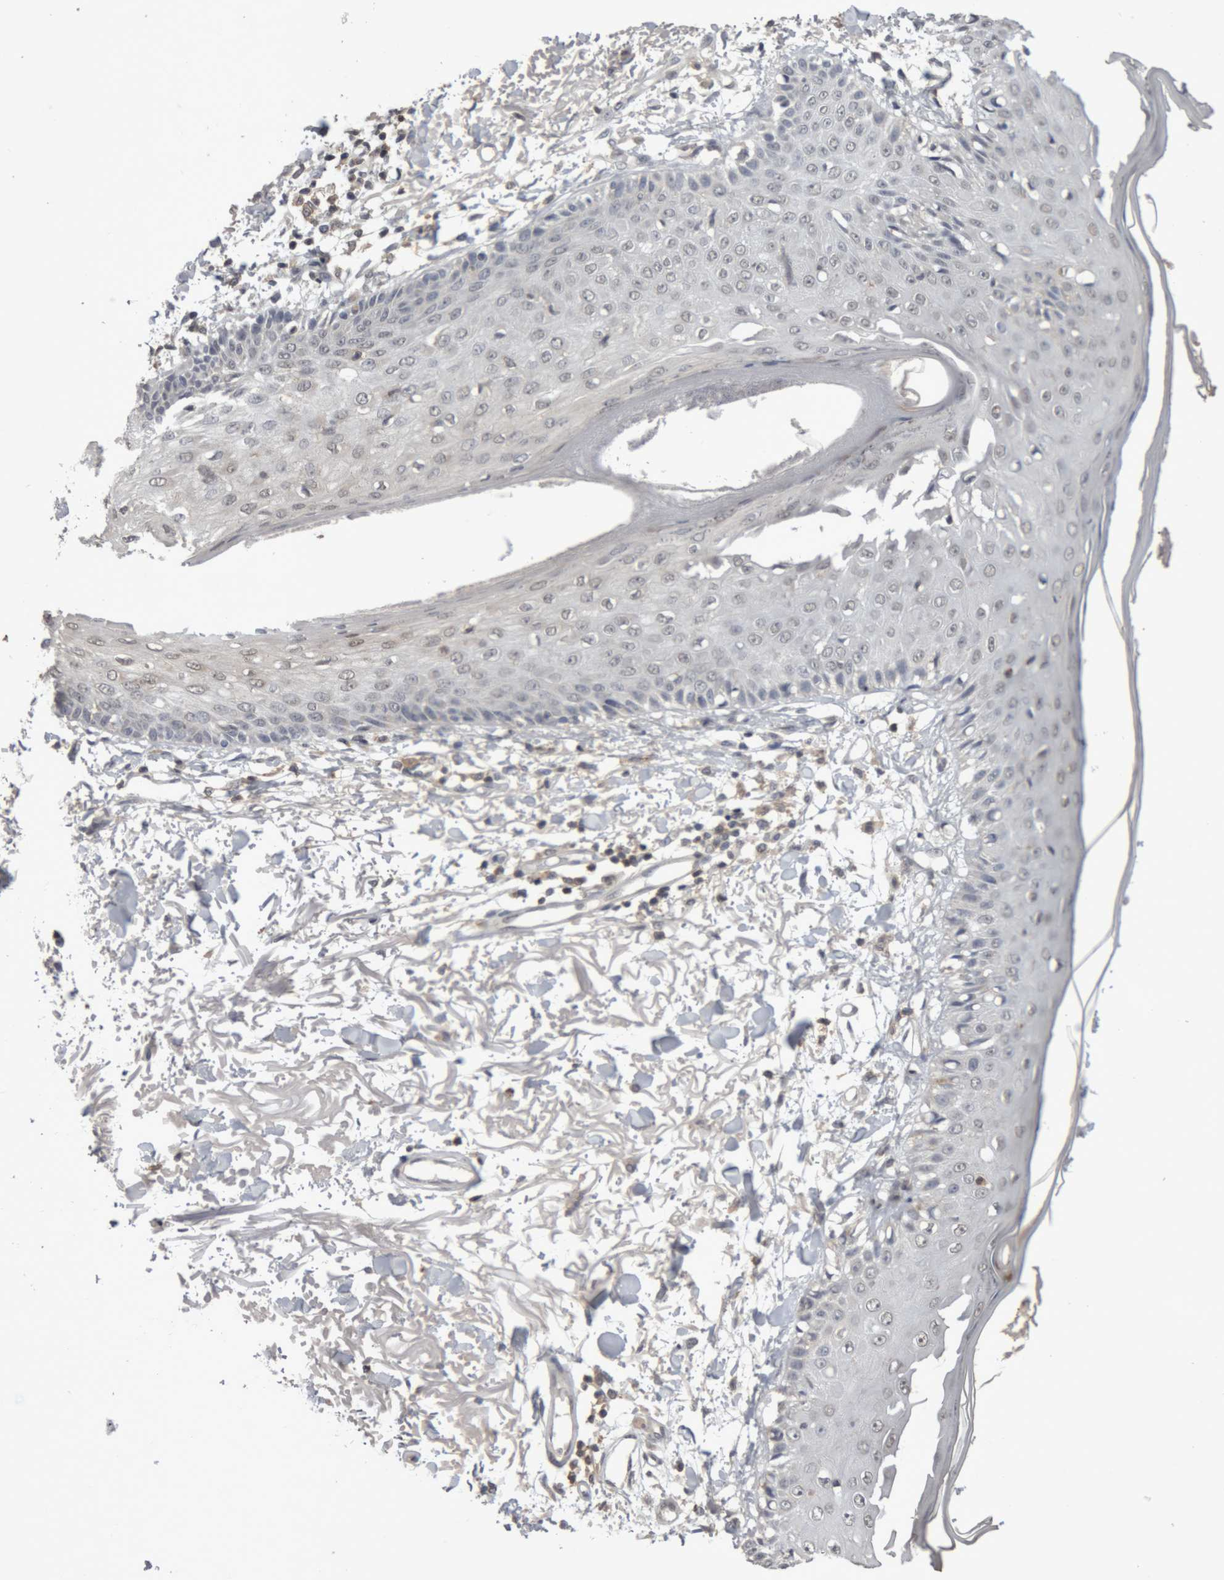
{"staining": {"intensity": "negative", "quantity": "none", "location": "none"}, "tissue": "skin", "cell_type": "Fibroblasts", "image_type": "normal", "snomed": [{"axis": "morphology", "description": "Normal tissue, NOS"}, {"axis": "morphology", "description": "Squamous cell carcinoma, NOS"}, {"axis": "topography", "description": "Skin"}, {"axis": "topography", "description": "Peripheral nerve tissue"}], "caption": "This micrograph is of unremarkable skin stained with immunohistochemistry (IHC) to label a protein in brown with the nuclei are counter-stained blue. There is no expression in fibroblasts. (Stains: DAB (3,3'-diaminobenzidine) immunohistochemistry with hematoxylin counter stain, Microscopy: brightfield microscopy at high magnification).", "gene": "NFATC2", "patient": {"sex": "male", "age": 83}}